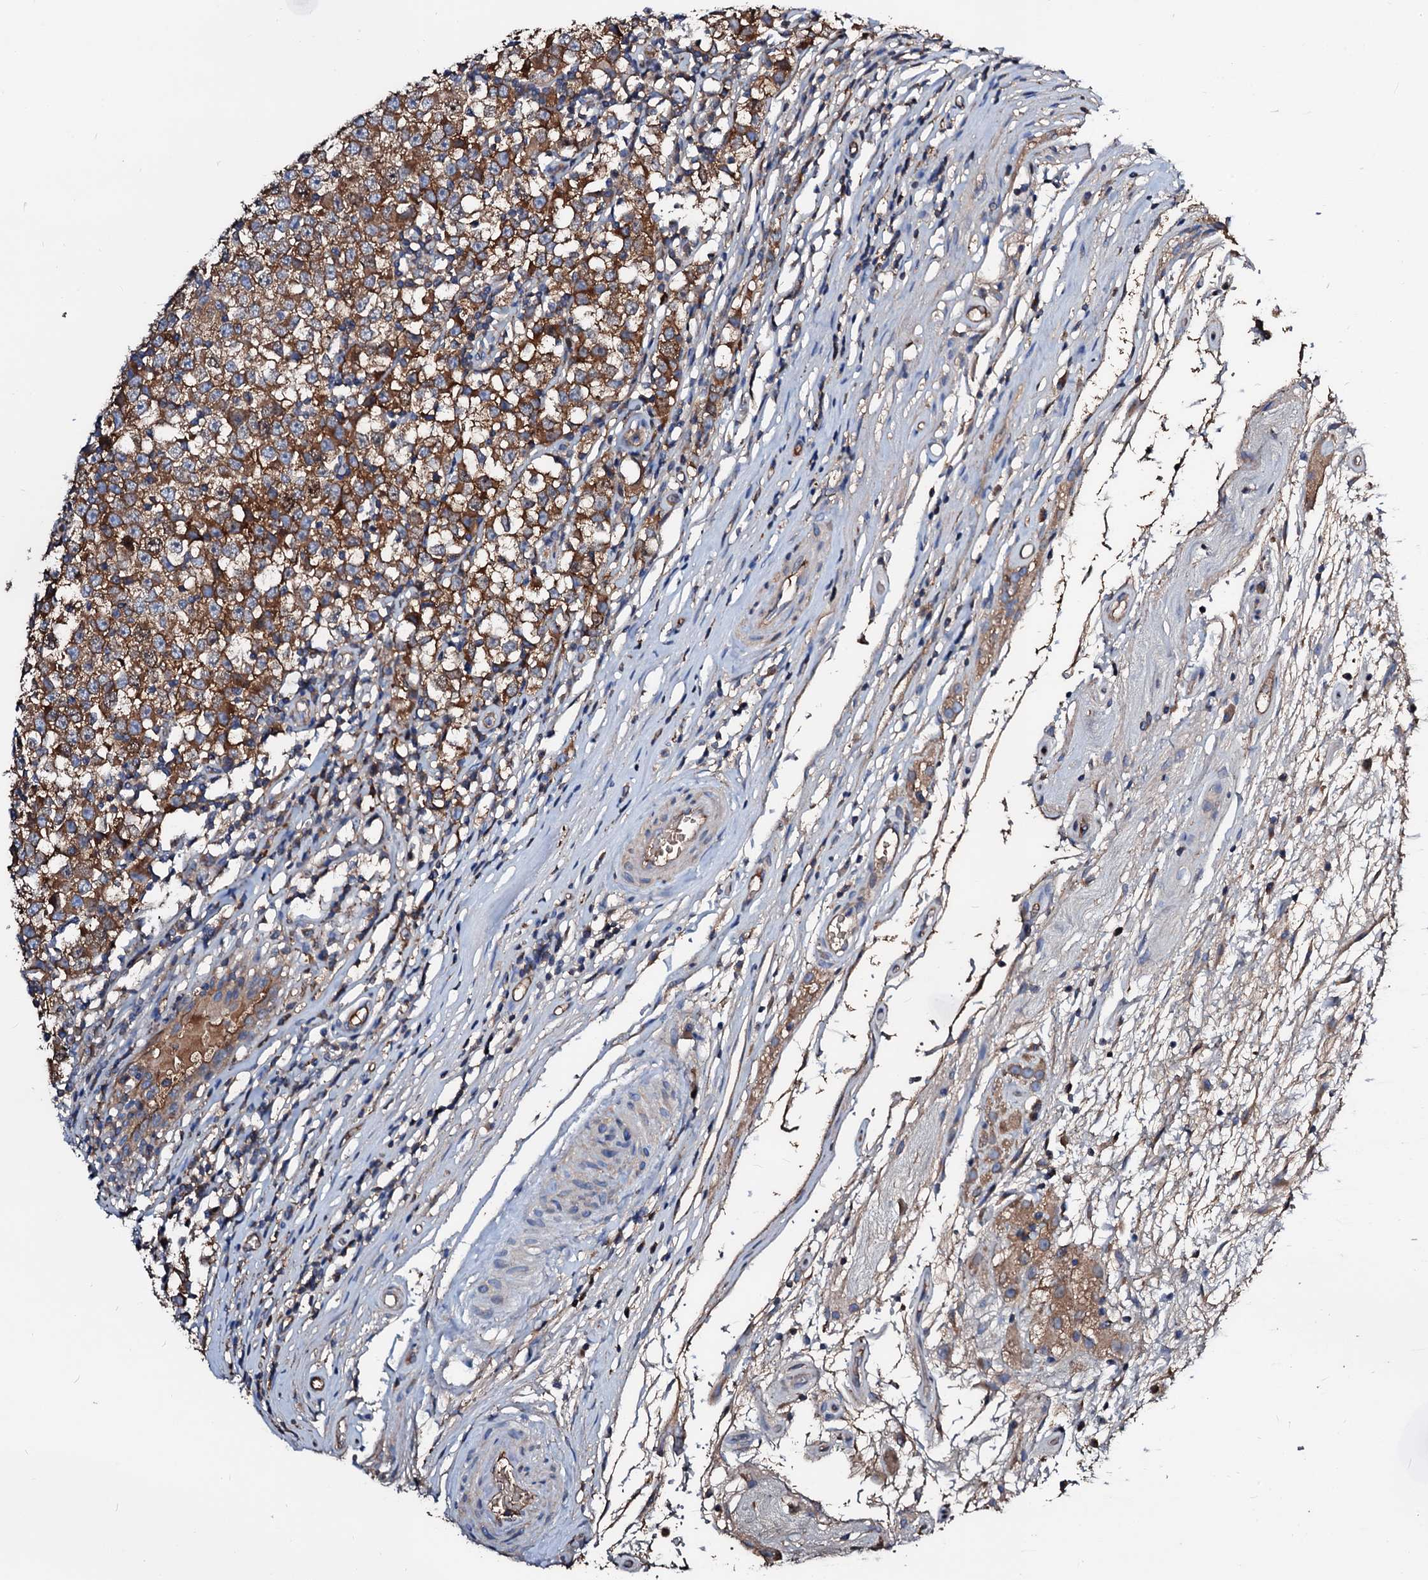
{"staining": {"intensity": "moderate", "quantity": ">75%", "location": "cytoplasmic/membranous"}, "tissue": "testis cancer", "cell_type": "Tumor cells", "image_type": "cancer", "snomed": [{"axis": "morphology", "description": "Seminoma, NOS"}, {"axis": "topography", "description": "Testis"}], "caption": "The histopathology image reveals immunohistochemical staining of testis cancer (seminoma). There is moderate cytoplasmic/membranous expression is identified in about >75% of tumor cells. The staining was performed using DAB (3,3'-diaminobenzidine), with brown indicating positive protein expression. Nuclei are stained blue with hematoxylin.", "gene": "CSKMT", "patient": {"sex": "male", "age": 65}}